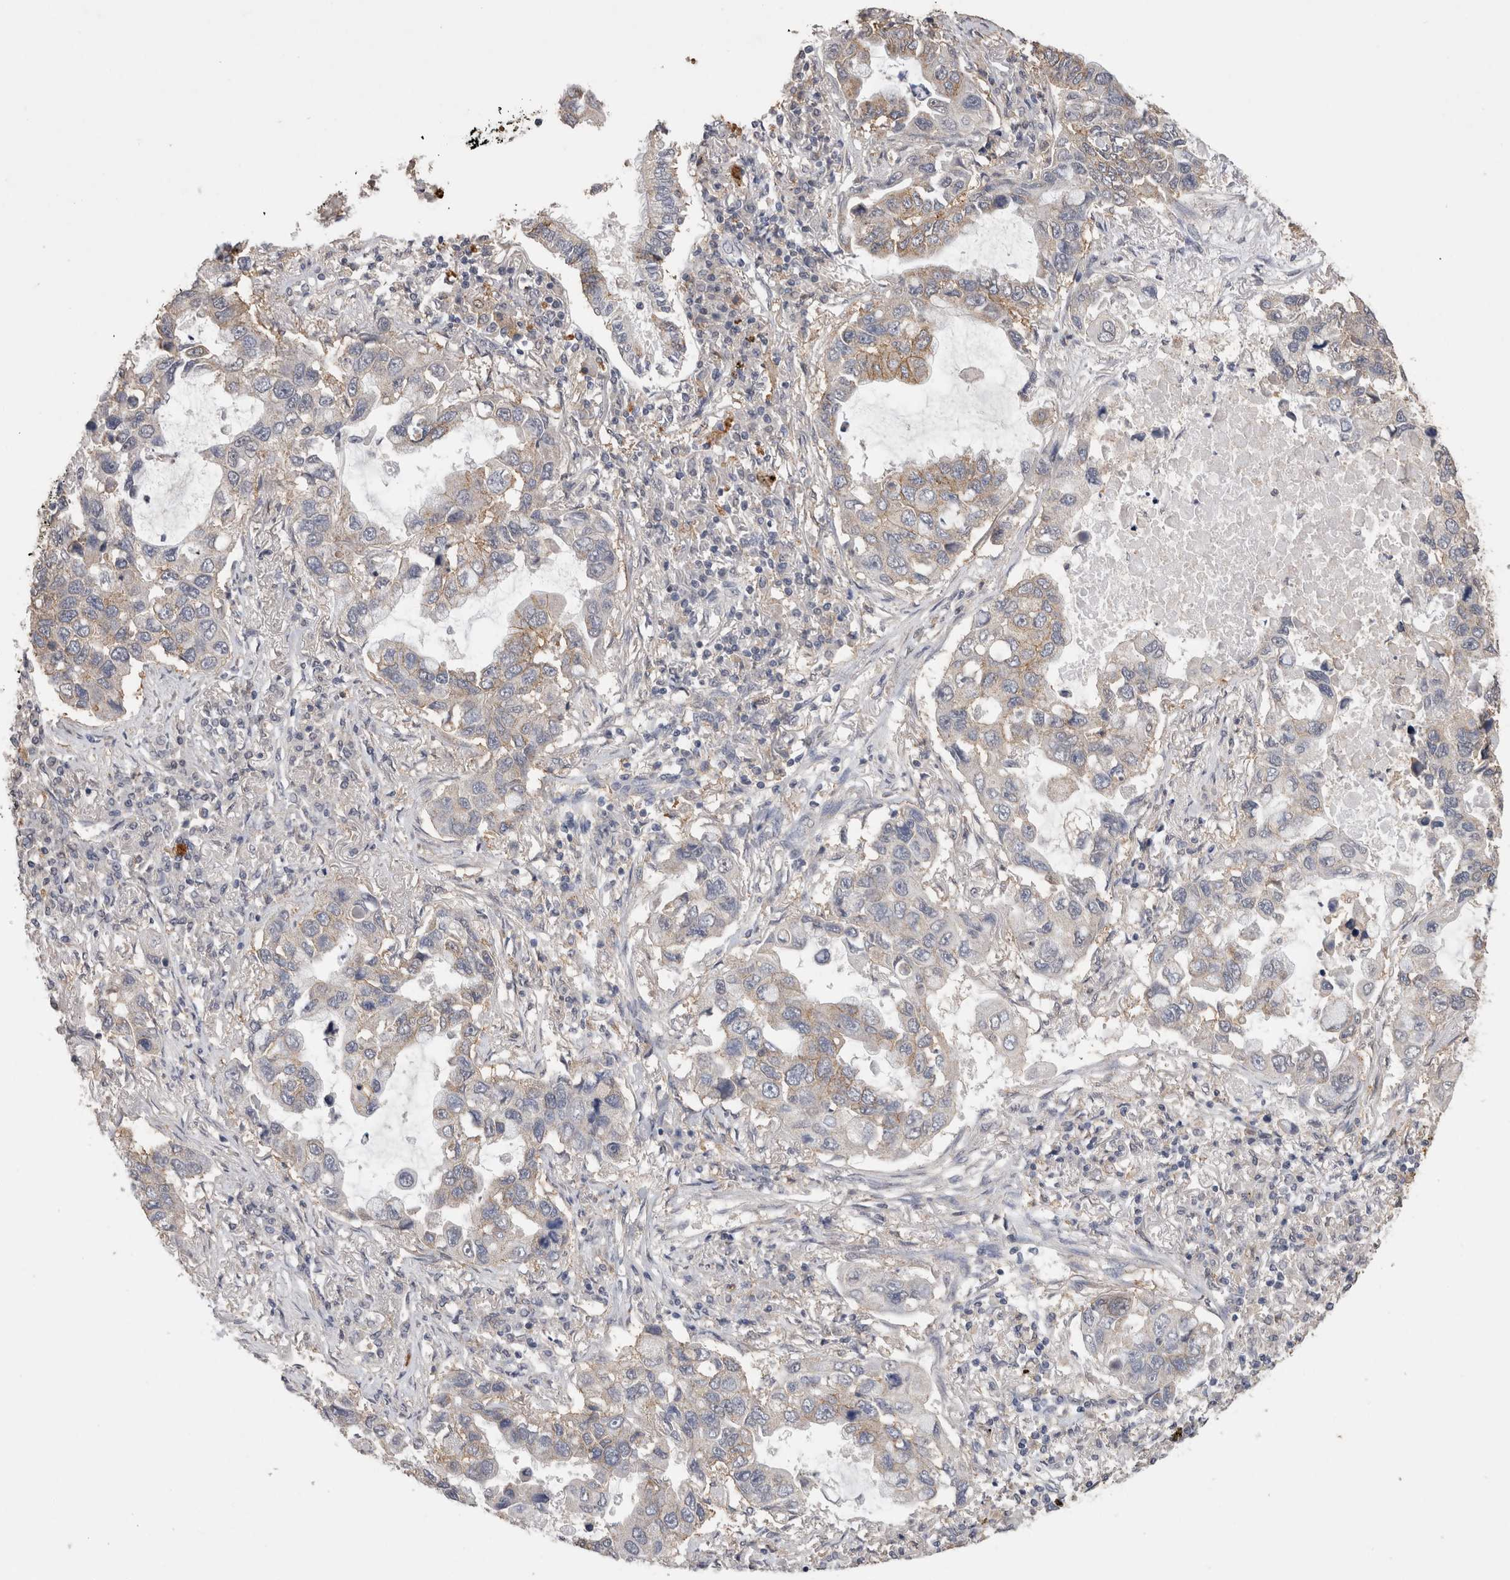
{"staining": {"intensity": "moderate", "quantity": "<25%", "location": "cytoplasmic/membranous"}, "tissue": "lung cancer", "cell_type": "Tumor cells", "image_type": "cancer", "snomed": [{"axis": "morphology", "description": "Adenocarcinoma, NOS"}, {"axis": "topography", "description": "Lung"}], "caption": "This micrograph demonstrates lung cancer stained with immunohistochemistry to label a protein in brown. The cytoplasmic/membranous of tumor cells show moderate positivity for the protein. Nuclei are counter-stained blue.", "gene": "CNTFR", "patient": {"sex": "male", "age": 64}}